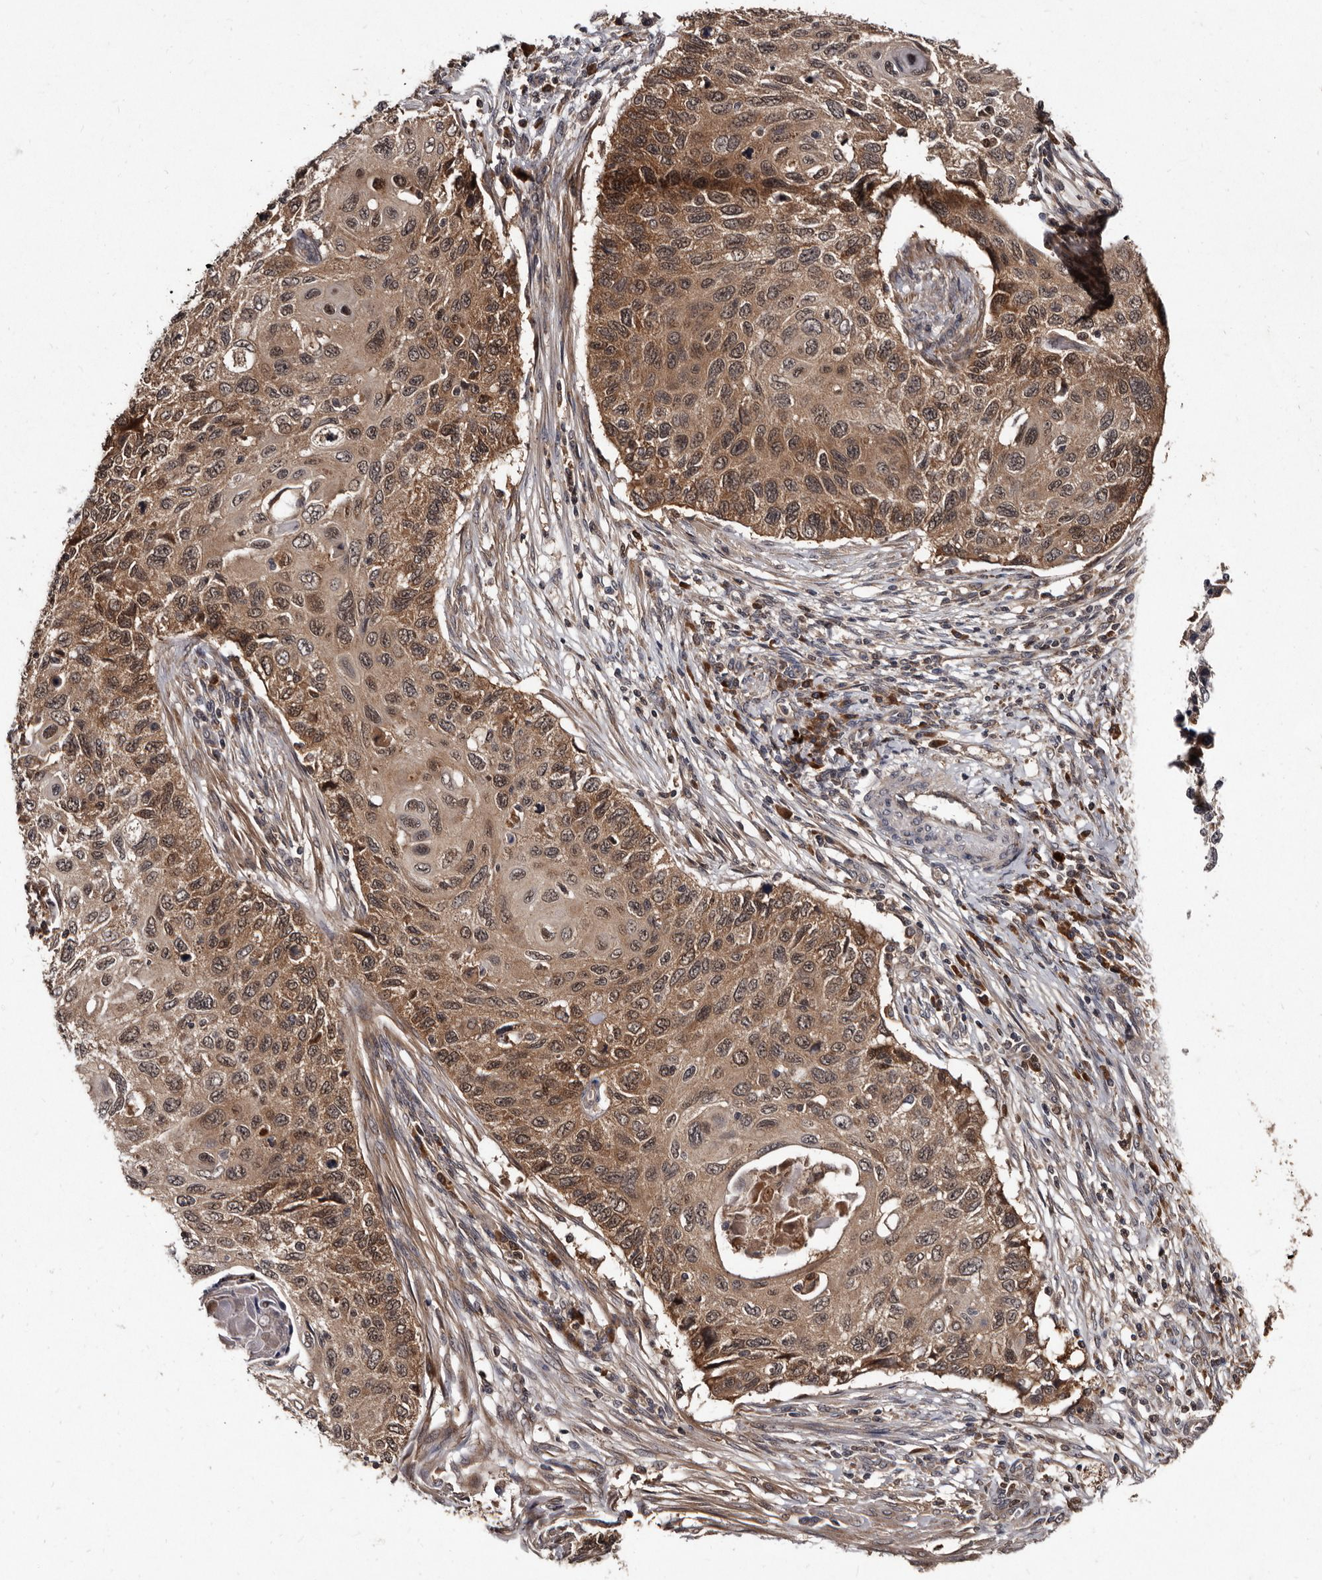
{"staining": {"intensity": "moderate", "quantity": ">75%", "location": "cytoplasmic/membranous,nuclear"}, "tissue": "cervical cancer", "cell_type": "Tumor cells", "image_type": "cancer", "snomed": [{"axis": "morphology", "description": "Squamous cell carcinoma, NOS"}, {"axis": "topography", "description": "Cervix"}], "caption": "Tumor cells demonstrate medium levels of moderate cytoplasmic/membranous and nuclear positivity in approximately >75% of cells in cervical cancer.", "gene": "PMVK", "patient": {"sex": "female", "age": 70}}